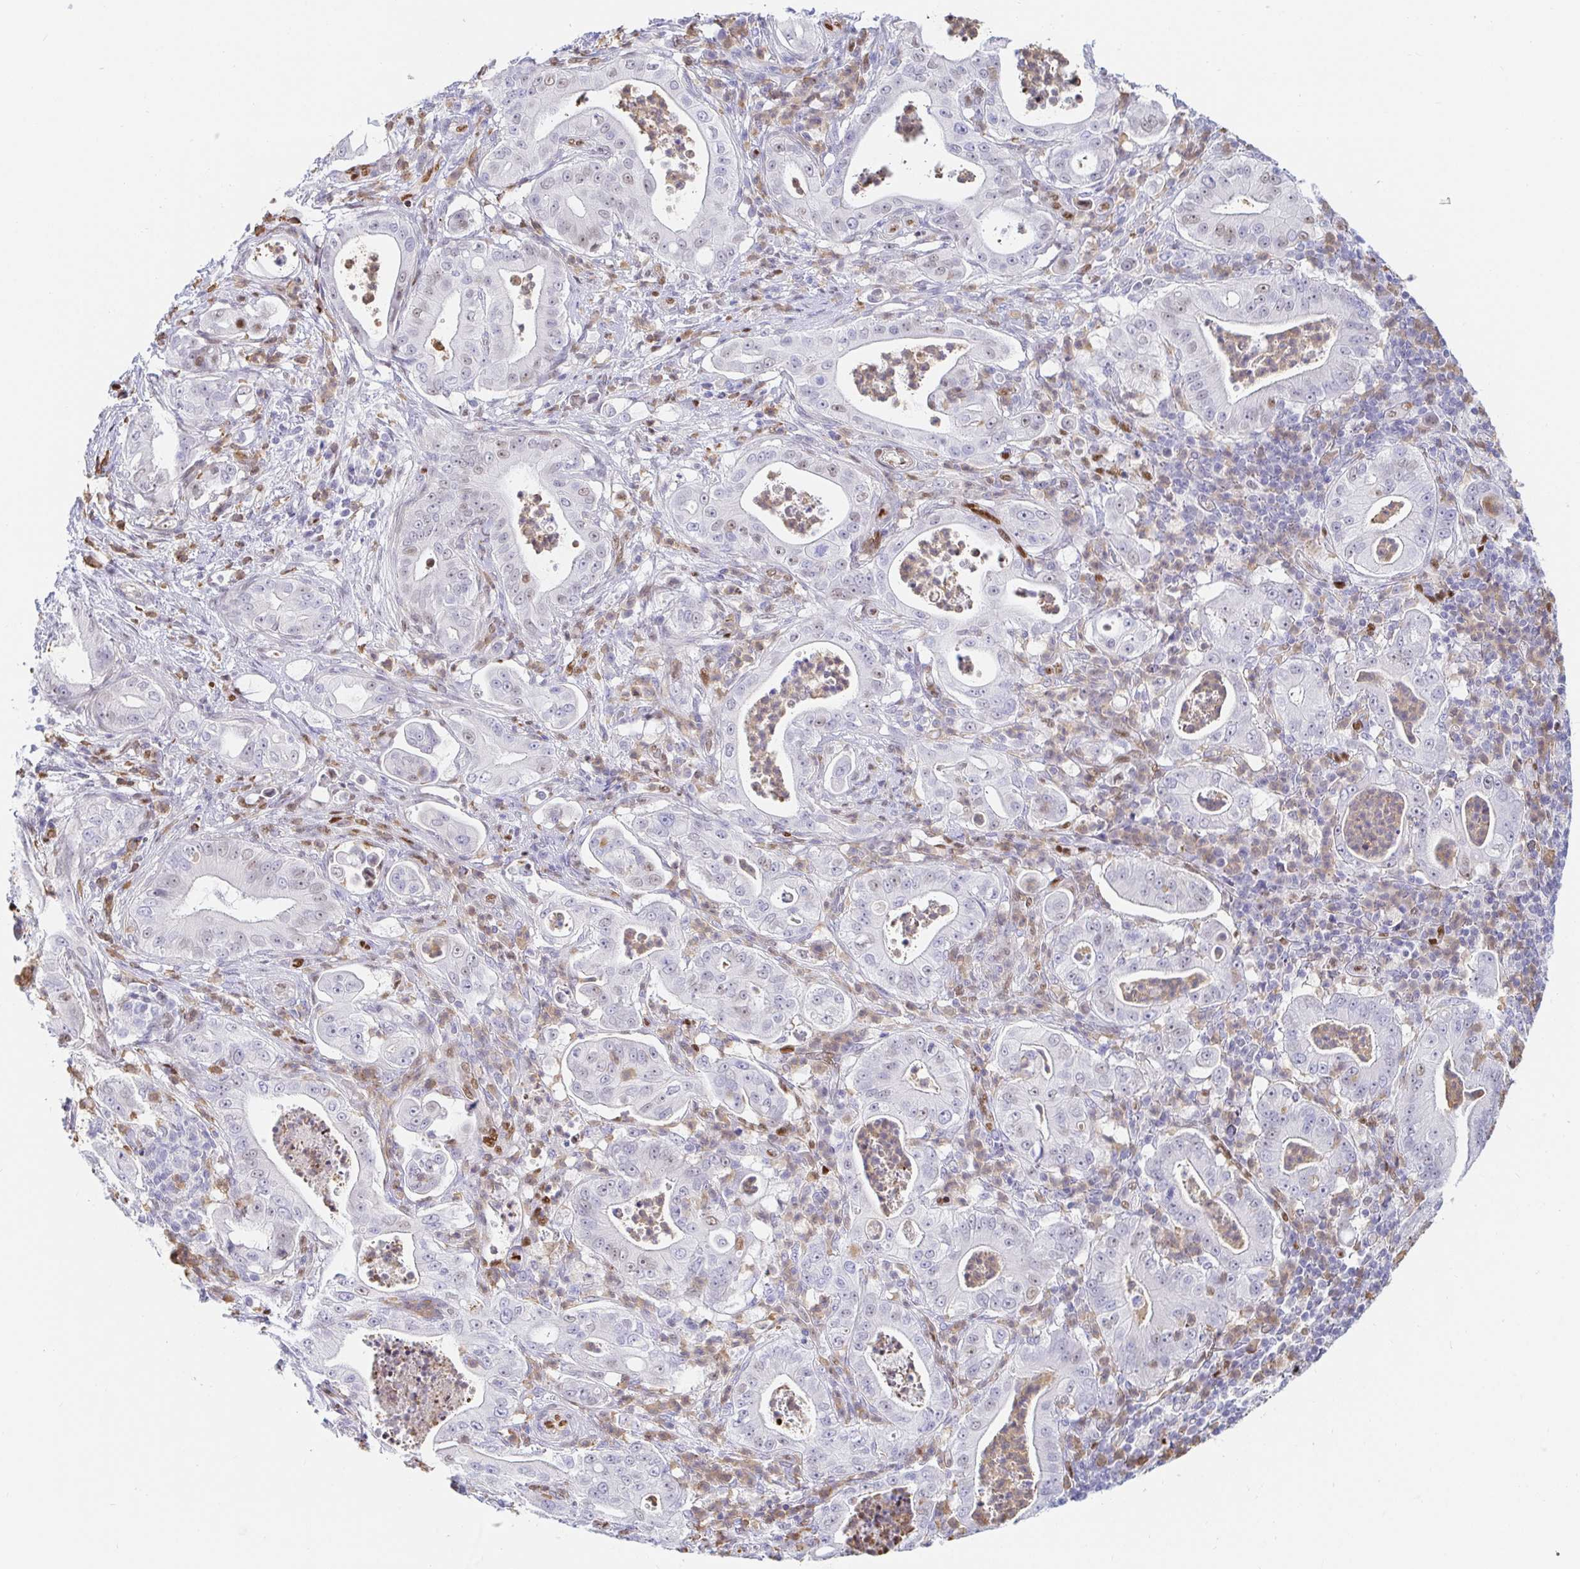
{"staining": {"intensity": "negative", "quantity": "none", "location": "none"}, "tissue": "pancreatic cancer", "cell_type": "Tumor cells", "image_type": "cancer", "snomed": [{"axis": "morphology", "description": "Adenocarcinoma, NOS"}, {"axis": "topography", "description": "Pancreas"}], "caption": "Image shows no significant protein staining in tumor cells of adenocarcinoma (pancreatic). (Stains: DAB (3,3'-diaminobenzidine) IHC with hematoxylin counter stain, Microscopy: brightfield microscopy at high magnification).", "gene": "HINFP", "patient": {"sex": "male", "age": 71}}